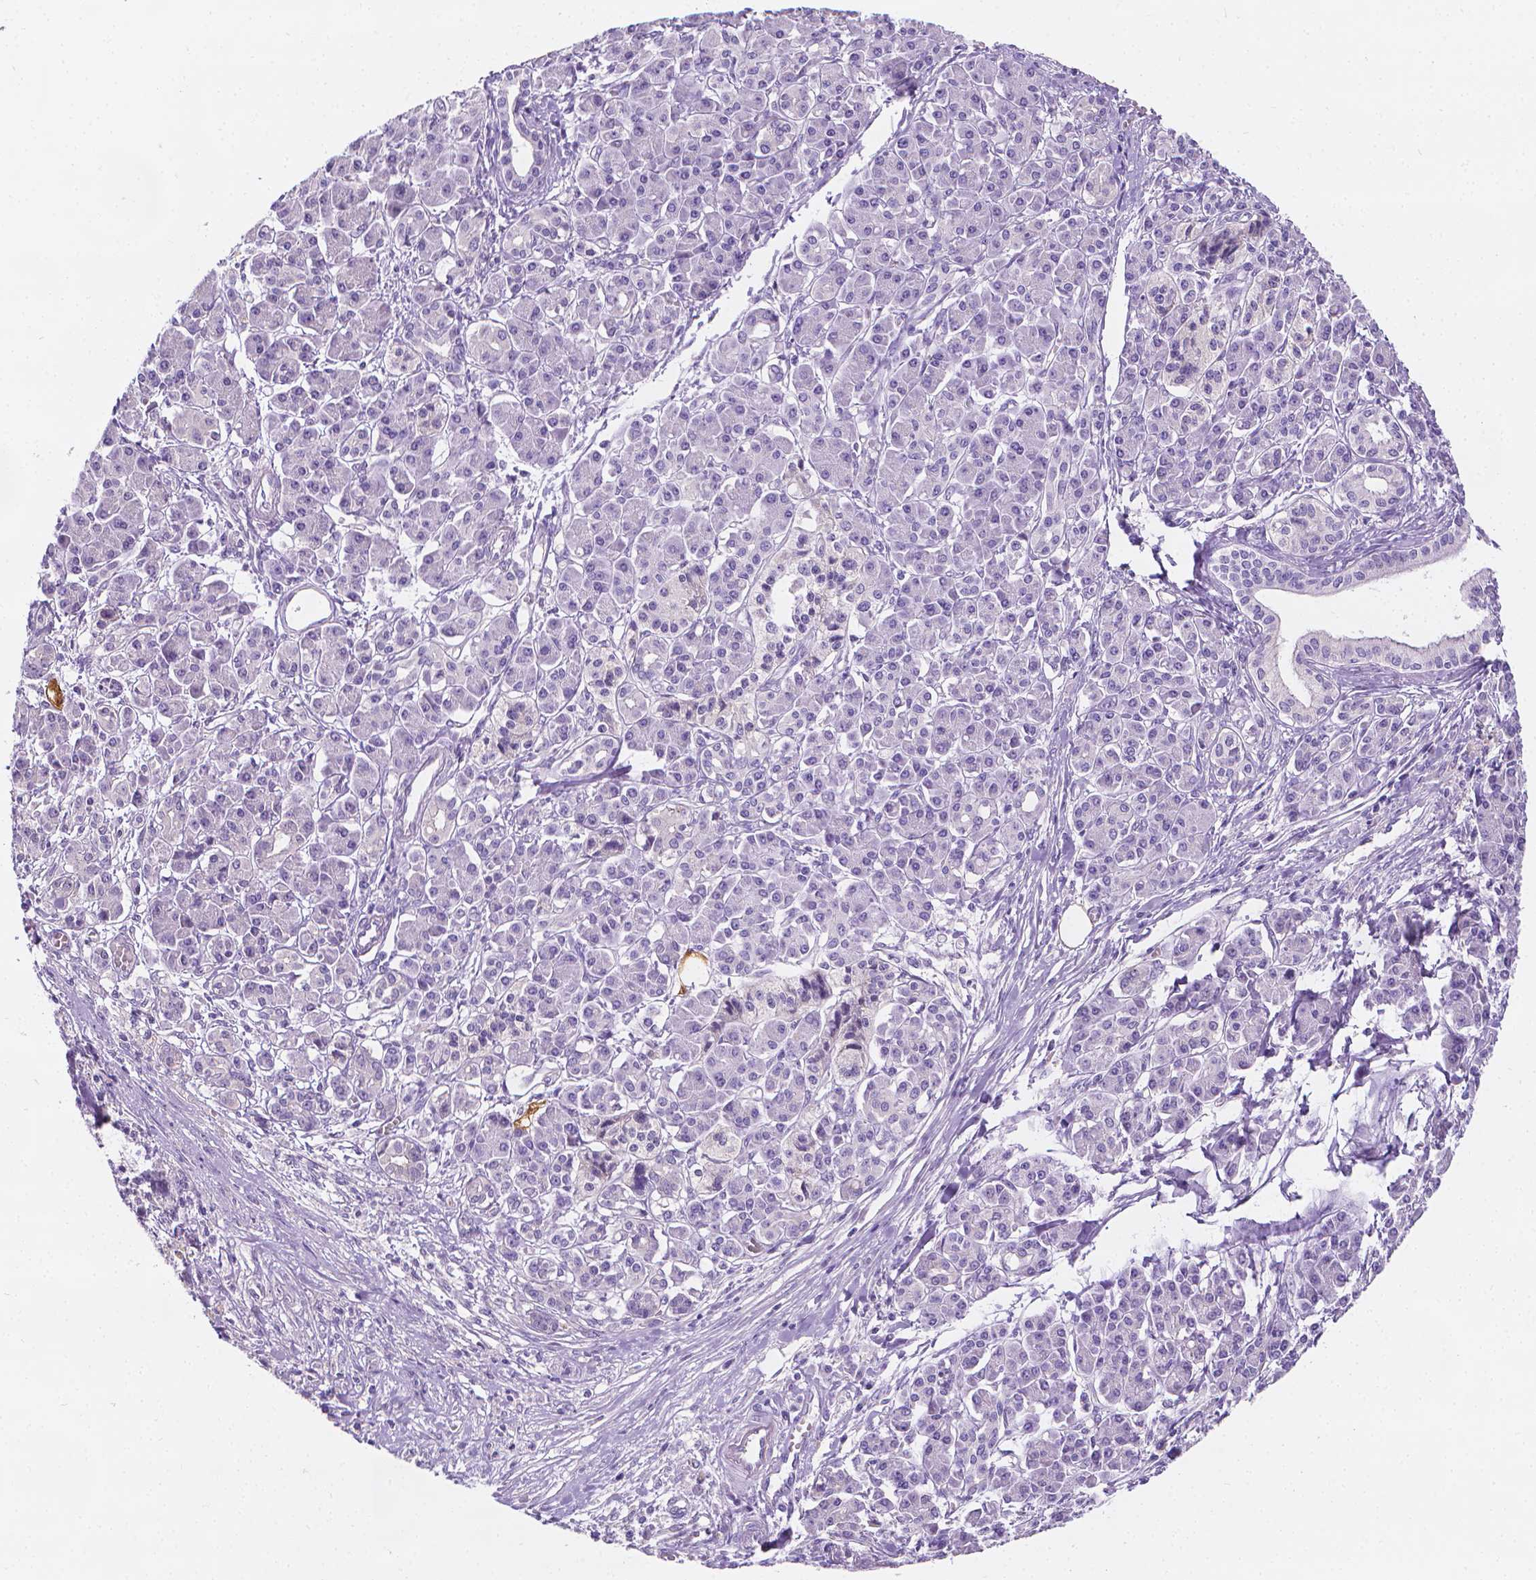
{"staining": {"intensity": "negative", "quantity": "none", "location": "none"}, "tissue": "pancreatic cancer", "cell_type": "Tumor cells", "image_type": "cancer", "snomed": [{"axis": "morphology", "description": "Adenocarcinoma, NOS"}, {"axis": "topography", "description": "Pancreas"}], "caption": "IHC image of pancreatic cancer (adenocarcinoma) stained for a protein (brown), which reveals no staining in tumor cells. (Immunohistochemistry (ihc), brightfield microscopy, high magnification).", "gene": "FASN", "patient": {"sex": "female", "age": 68}}